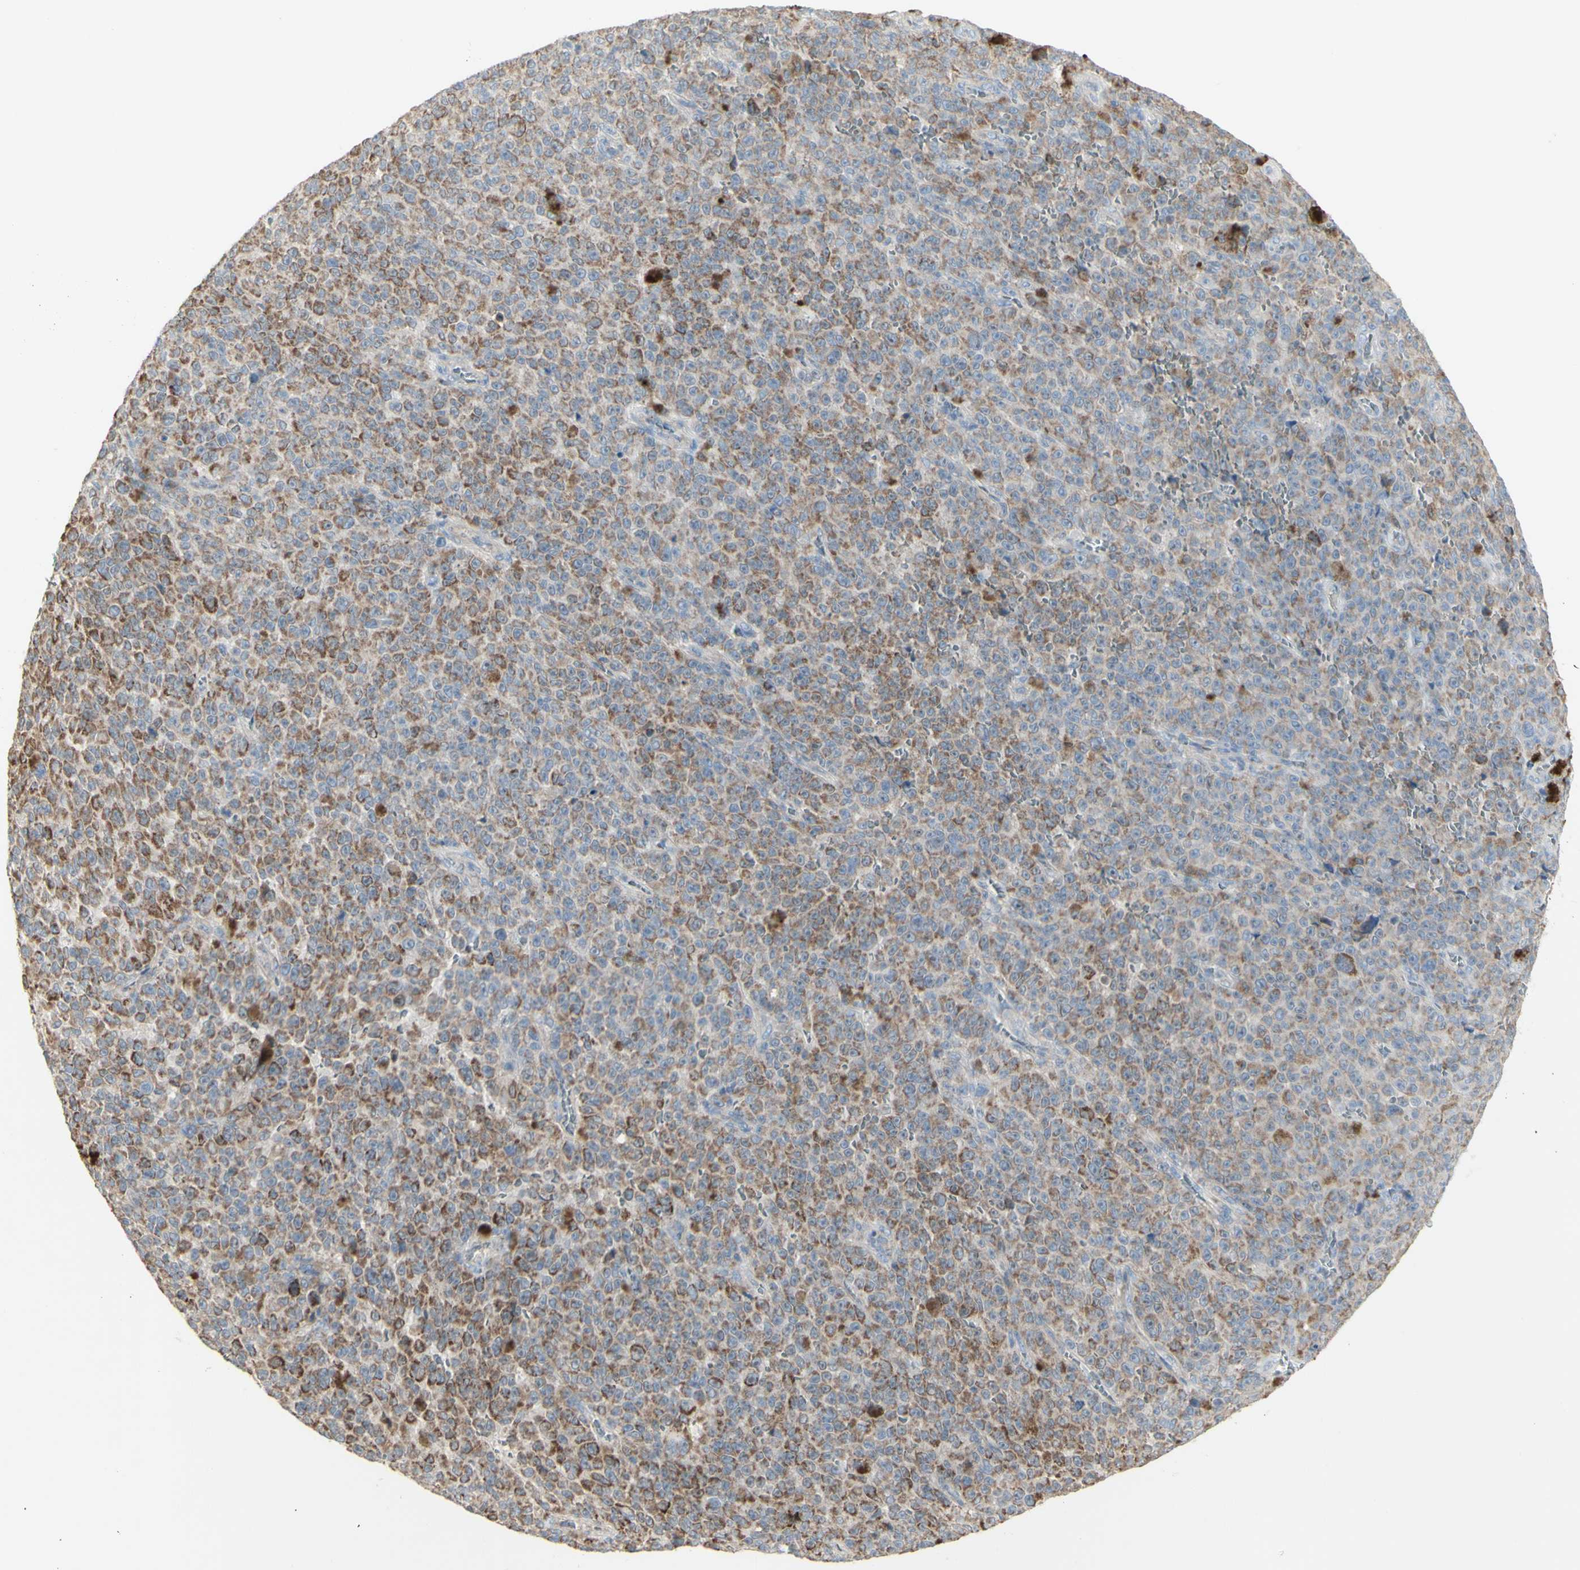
{"staining": {"intensity": "weak", "quantity": ">75%", "location": "cytoplasmic/membranous"}, "tissue": "melanoma", "cell_type": "Tumor cells", "image_type": "cancer", "snomed": [{"axis": "morphology", "description": "Malignant melanoma, NOS"}, {"axis": "topography", "description": "Skin"}], "caption": "Immunohistochemical staining of malignant melanoma displays low levels of weak cytoplasmic/membranous expression in approximately >75% of tumor cells. (Stains: DAB in brown, nuclei in blue, Microscopy: brightfield microscopy at high magnification).", "gene": "CNTNAP1", "patient": {"sex": "female", "age": 82}}